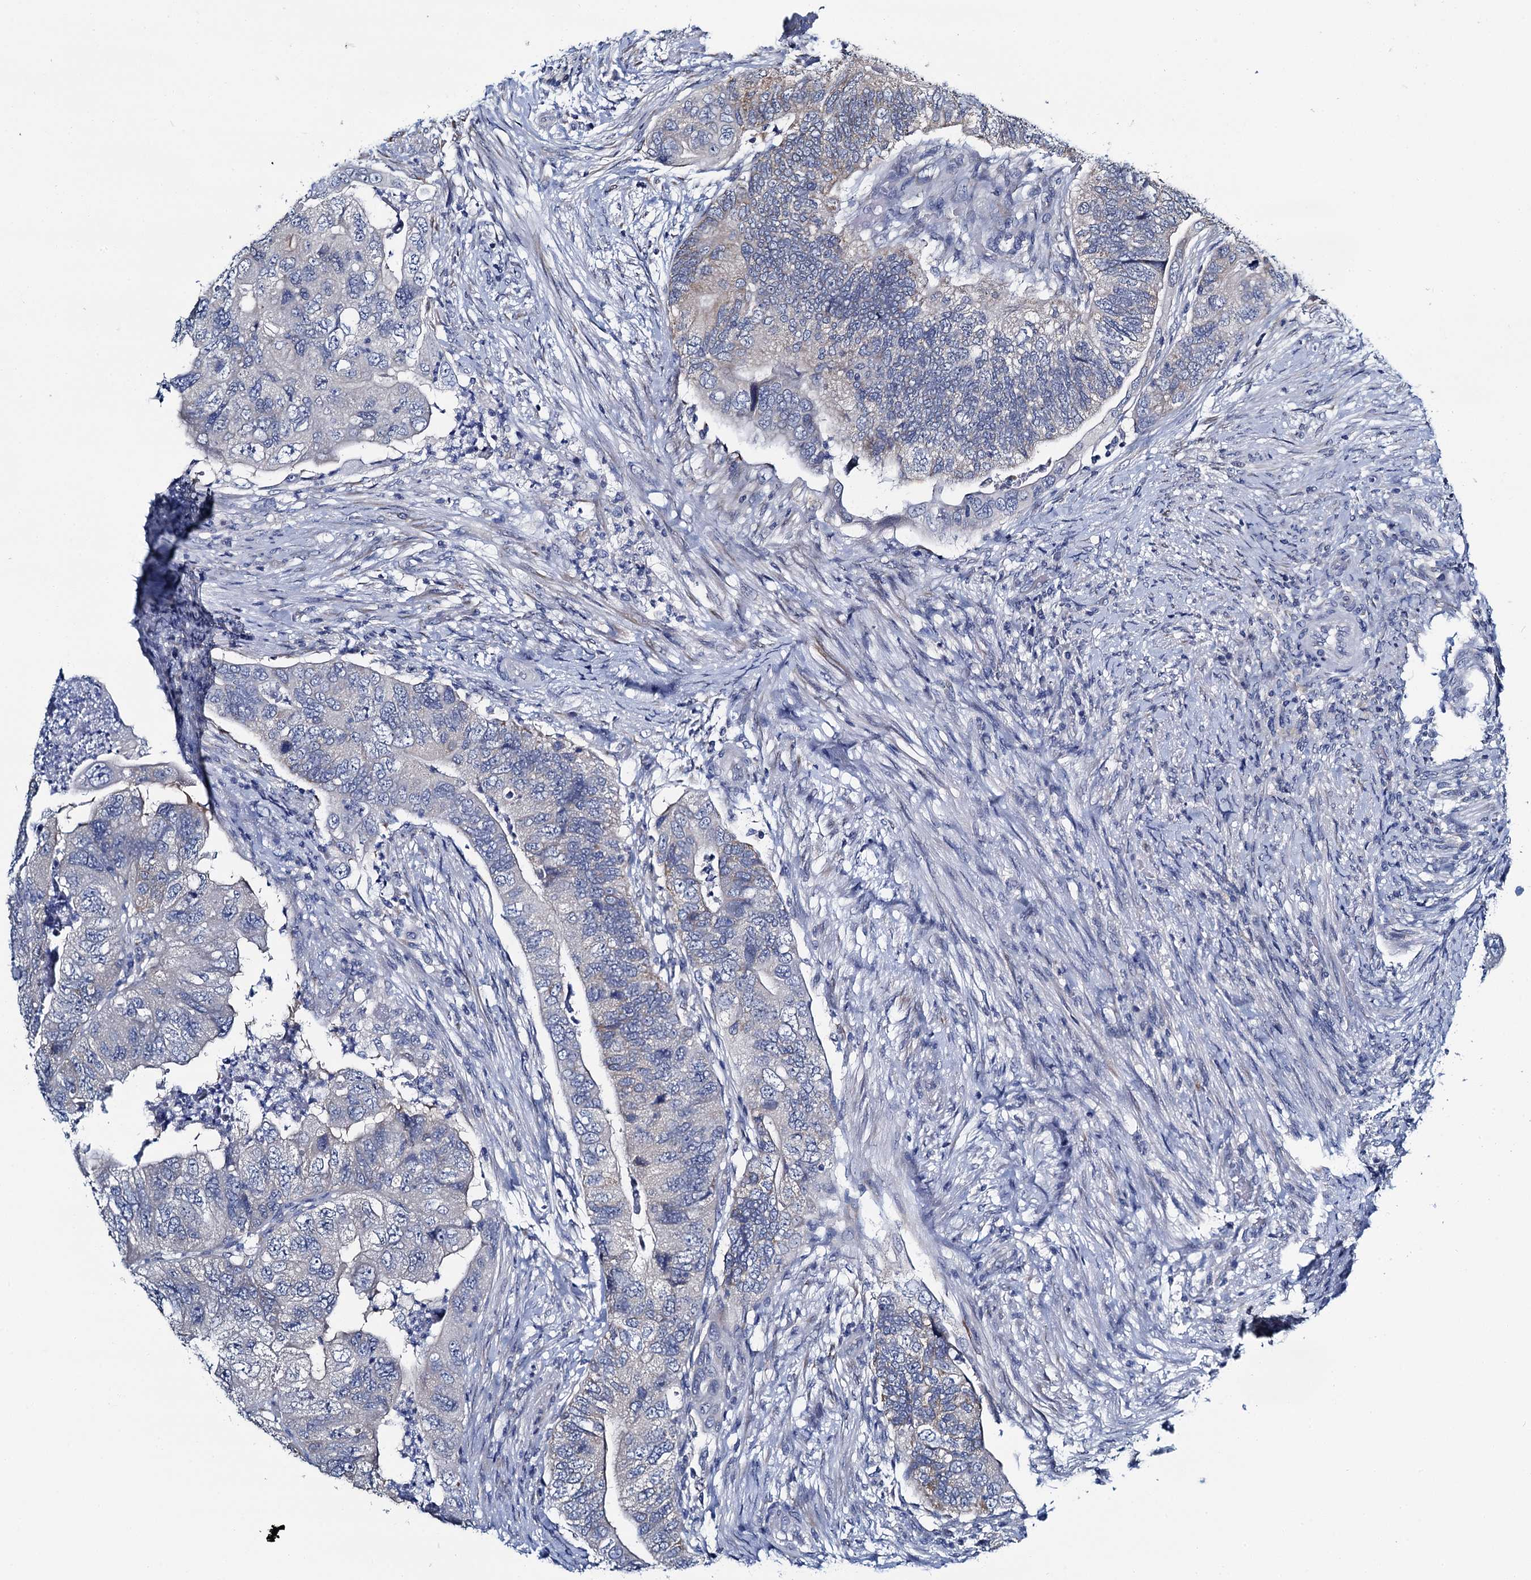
{"staining": {"intensity": "weak", "quantity": "<25%", "location": "cytoplasmic/membranous"}, "tissue": "colorectal cancer", "cell_type": "Tumor cells", "image_type": "cancer", "snomed": [{"axis": "morphology", "description": "Adenocarcinoma, NOS"}, {"axis": "topography", "description": "Rectum"}], "caption": "Colorectal cancer stained for a protein using immunohistochemistry (IHC) exhibits no expression tumor cells.", "gene": "MIOX", "patient": {"sex": "male", "age": 63}}